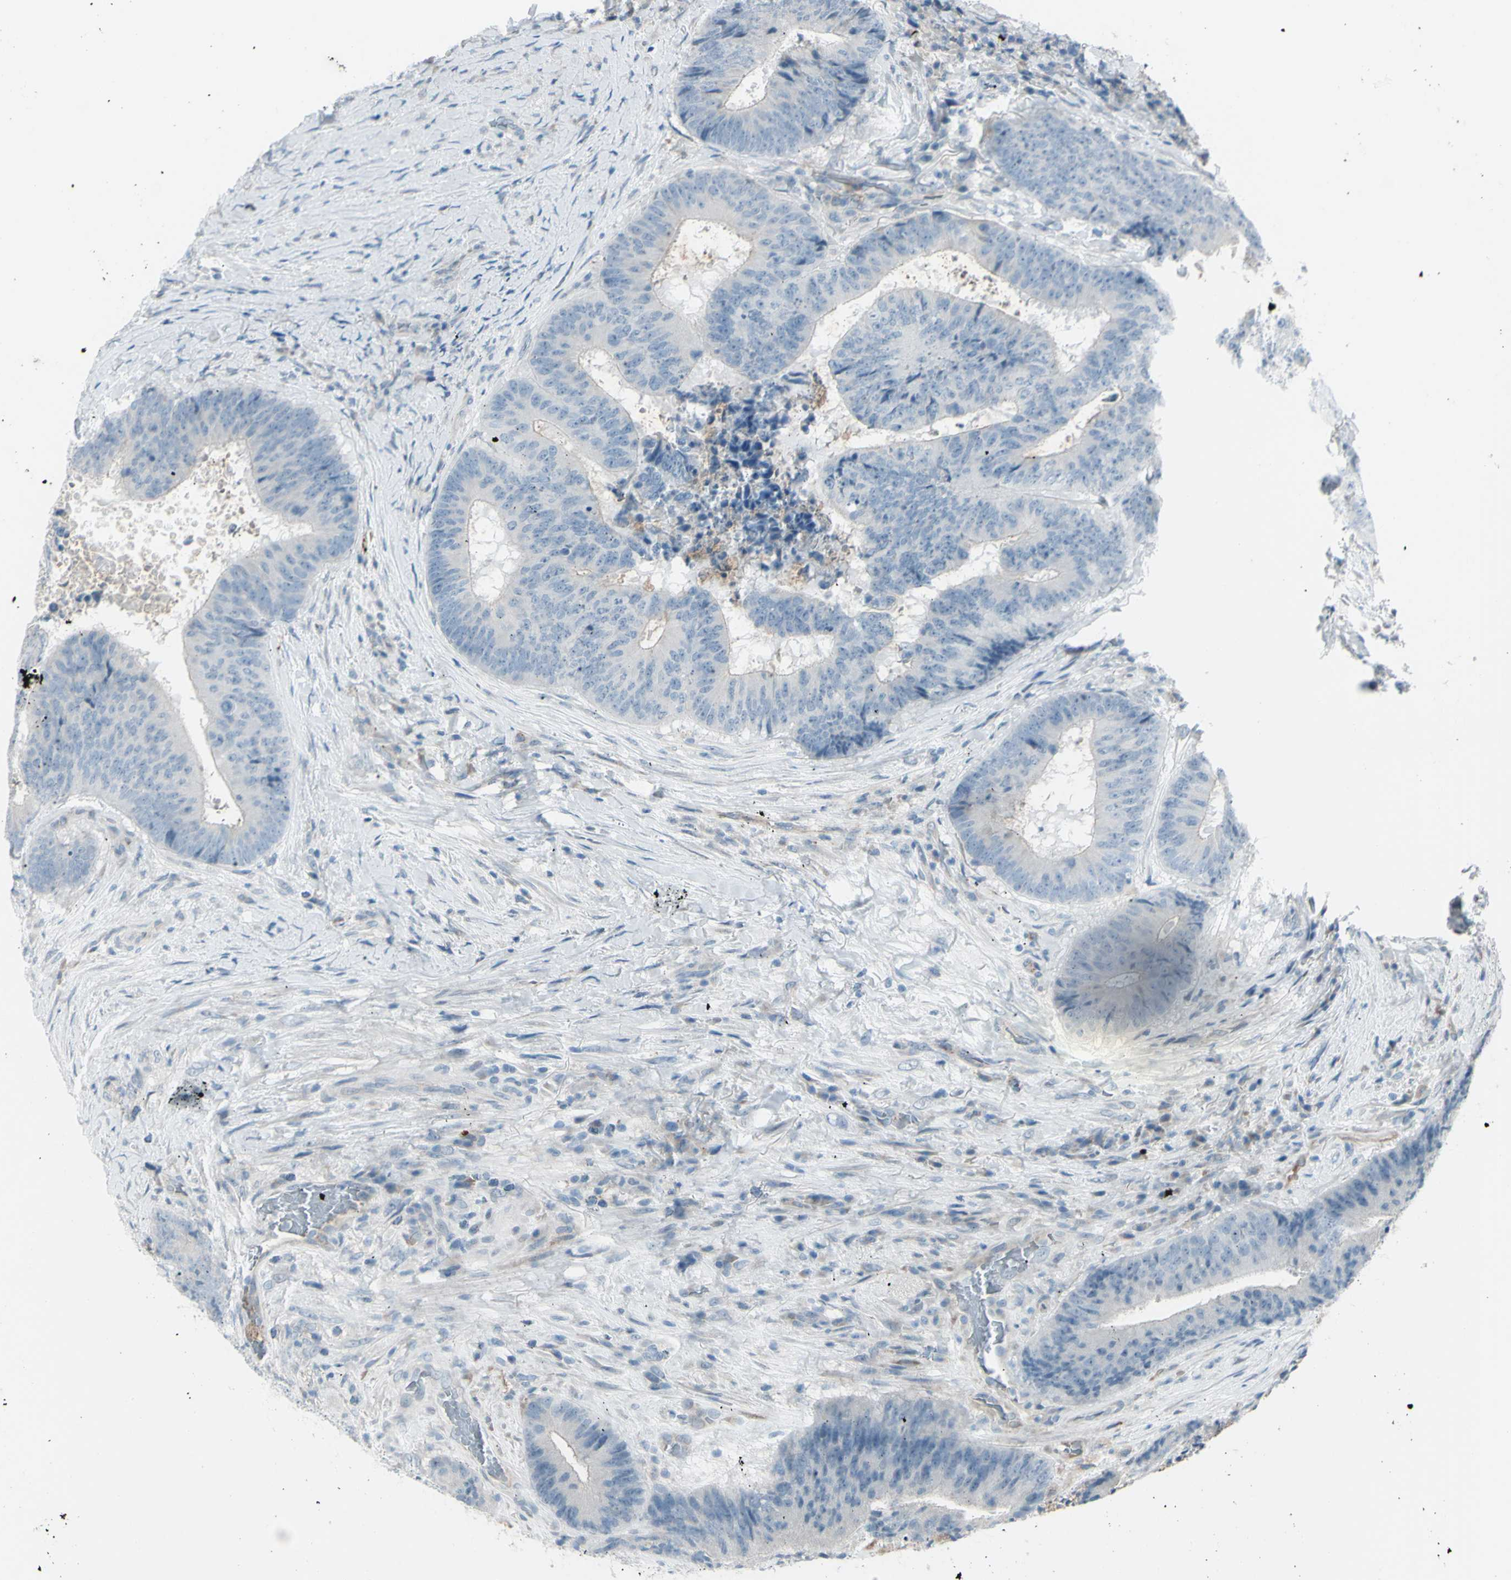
{"staining": {"intensity": "negative", "quantity": "none", "location": "none"}, "tissue": "colorectal cancer", "cell_type": "Tumor cells", "image_type": "cancer", "snomed": [{"axis": "morphology", "description": "Adenocarcinoma, NOS"}, {"axis": "topography", "description": "Rectum"}], "caption": "This is an IHC micrograph of human colorectal adenocarcinoma. There is no expression in tumor cells.", "gene": "GPR34", "patient": {"sex": "male", "age": 72}}